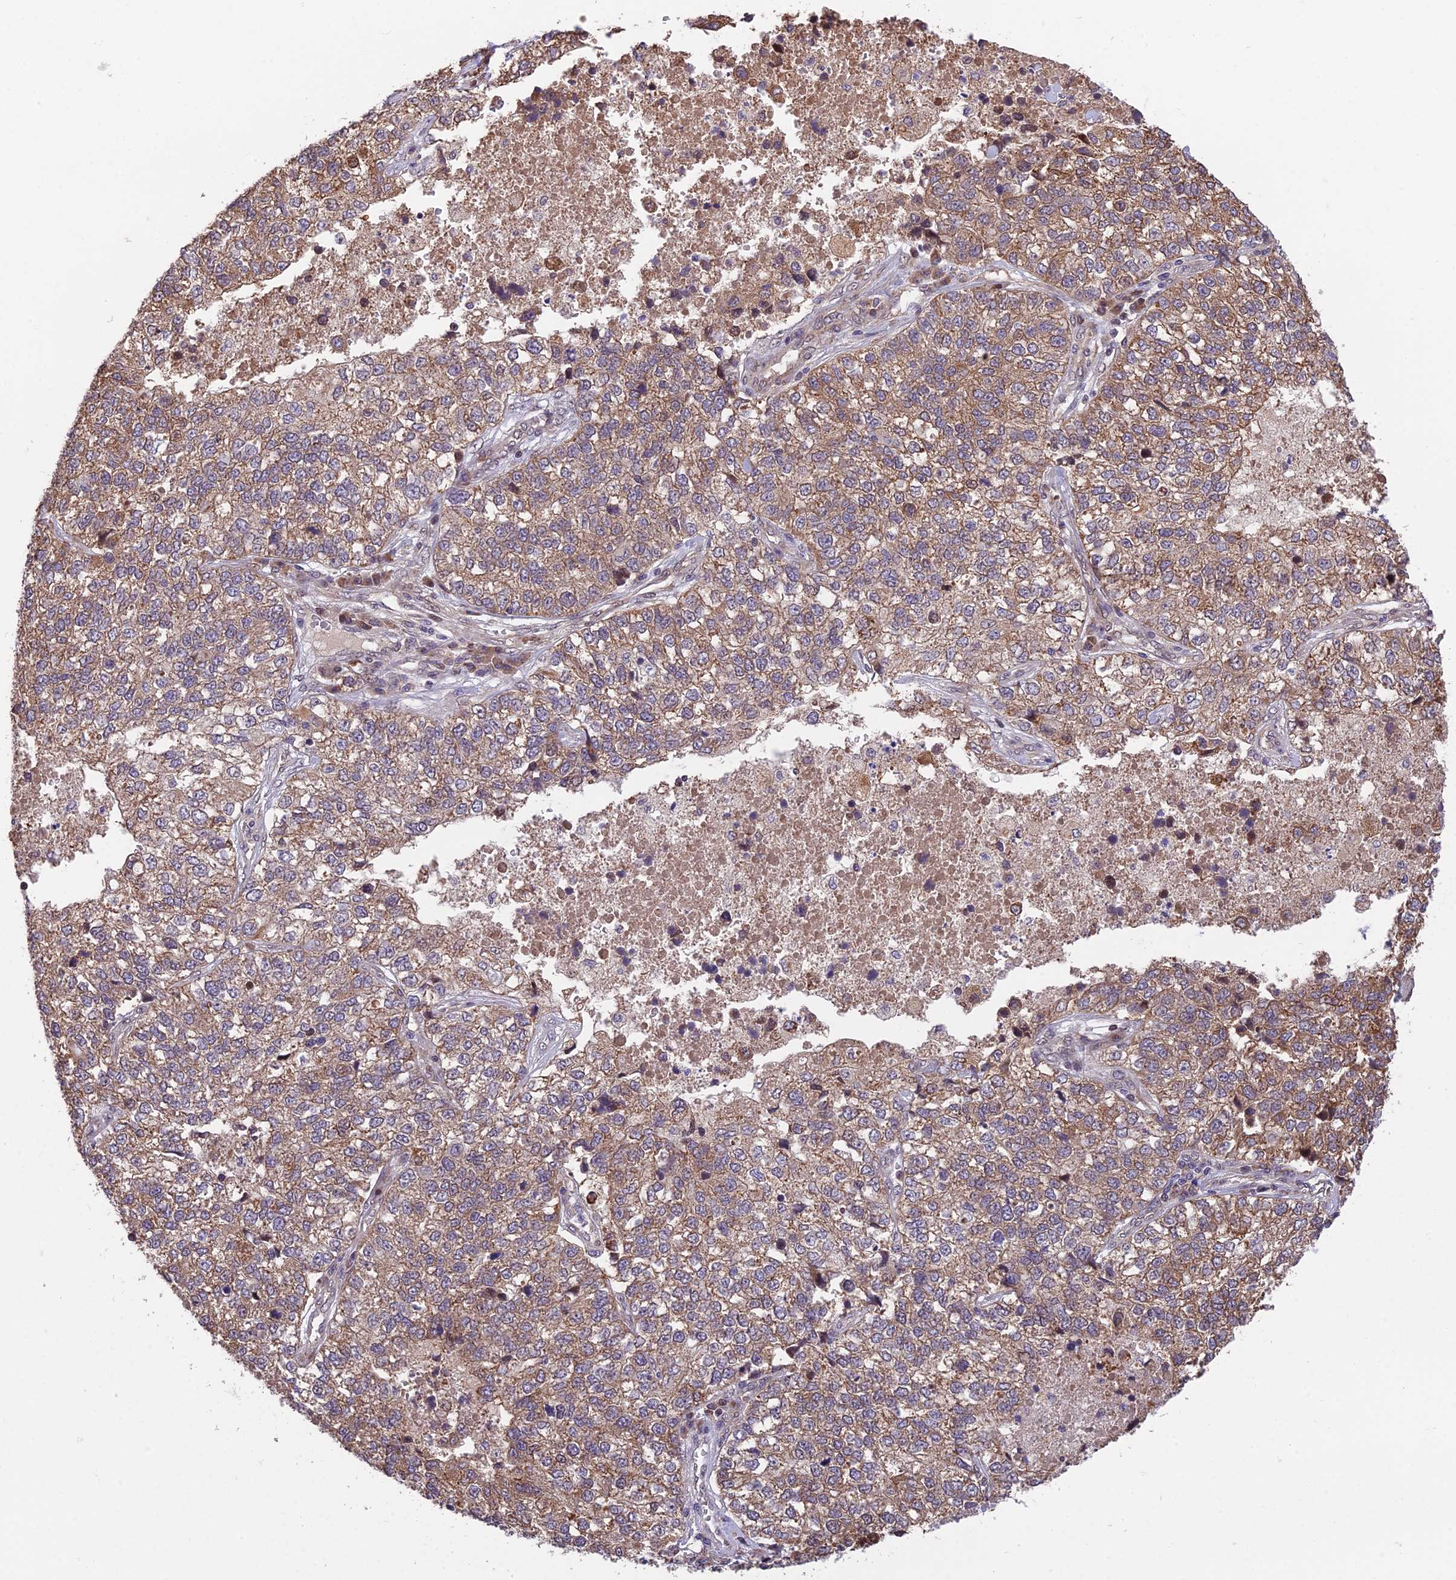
{"staining": {"intensity": "moderate", "quantity": ">75%", "location": "cytoplasmic/membranous"}, "tissue": "lung cancer", "cell_type": "Tumor cells", "image_type": "cancer", "snomed": [{"axis": "morphology", "description": "Adenocarcinoma, NOS"}, {"axis": "topography", "description": "Lung"}], "caption": "Immunohistochemistry staining of lung cancer (adenocarcinoma), which exhibits medium levels of moderate cytoplasmic/membranous positivity in about >75% of tumor cells indicating moderate cytoplasmic/membranous protein expression. The staining was performed using DAB (3,3'-diaminobenzidine) (brown) for protein detection and nuclei were counterstained in hematoxylin (blue).", "gene": "CYP2R1", "patient": {"sex": "male", "age": 49}}